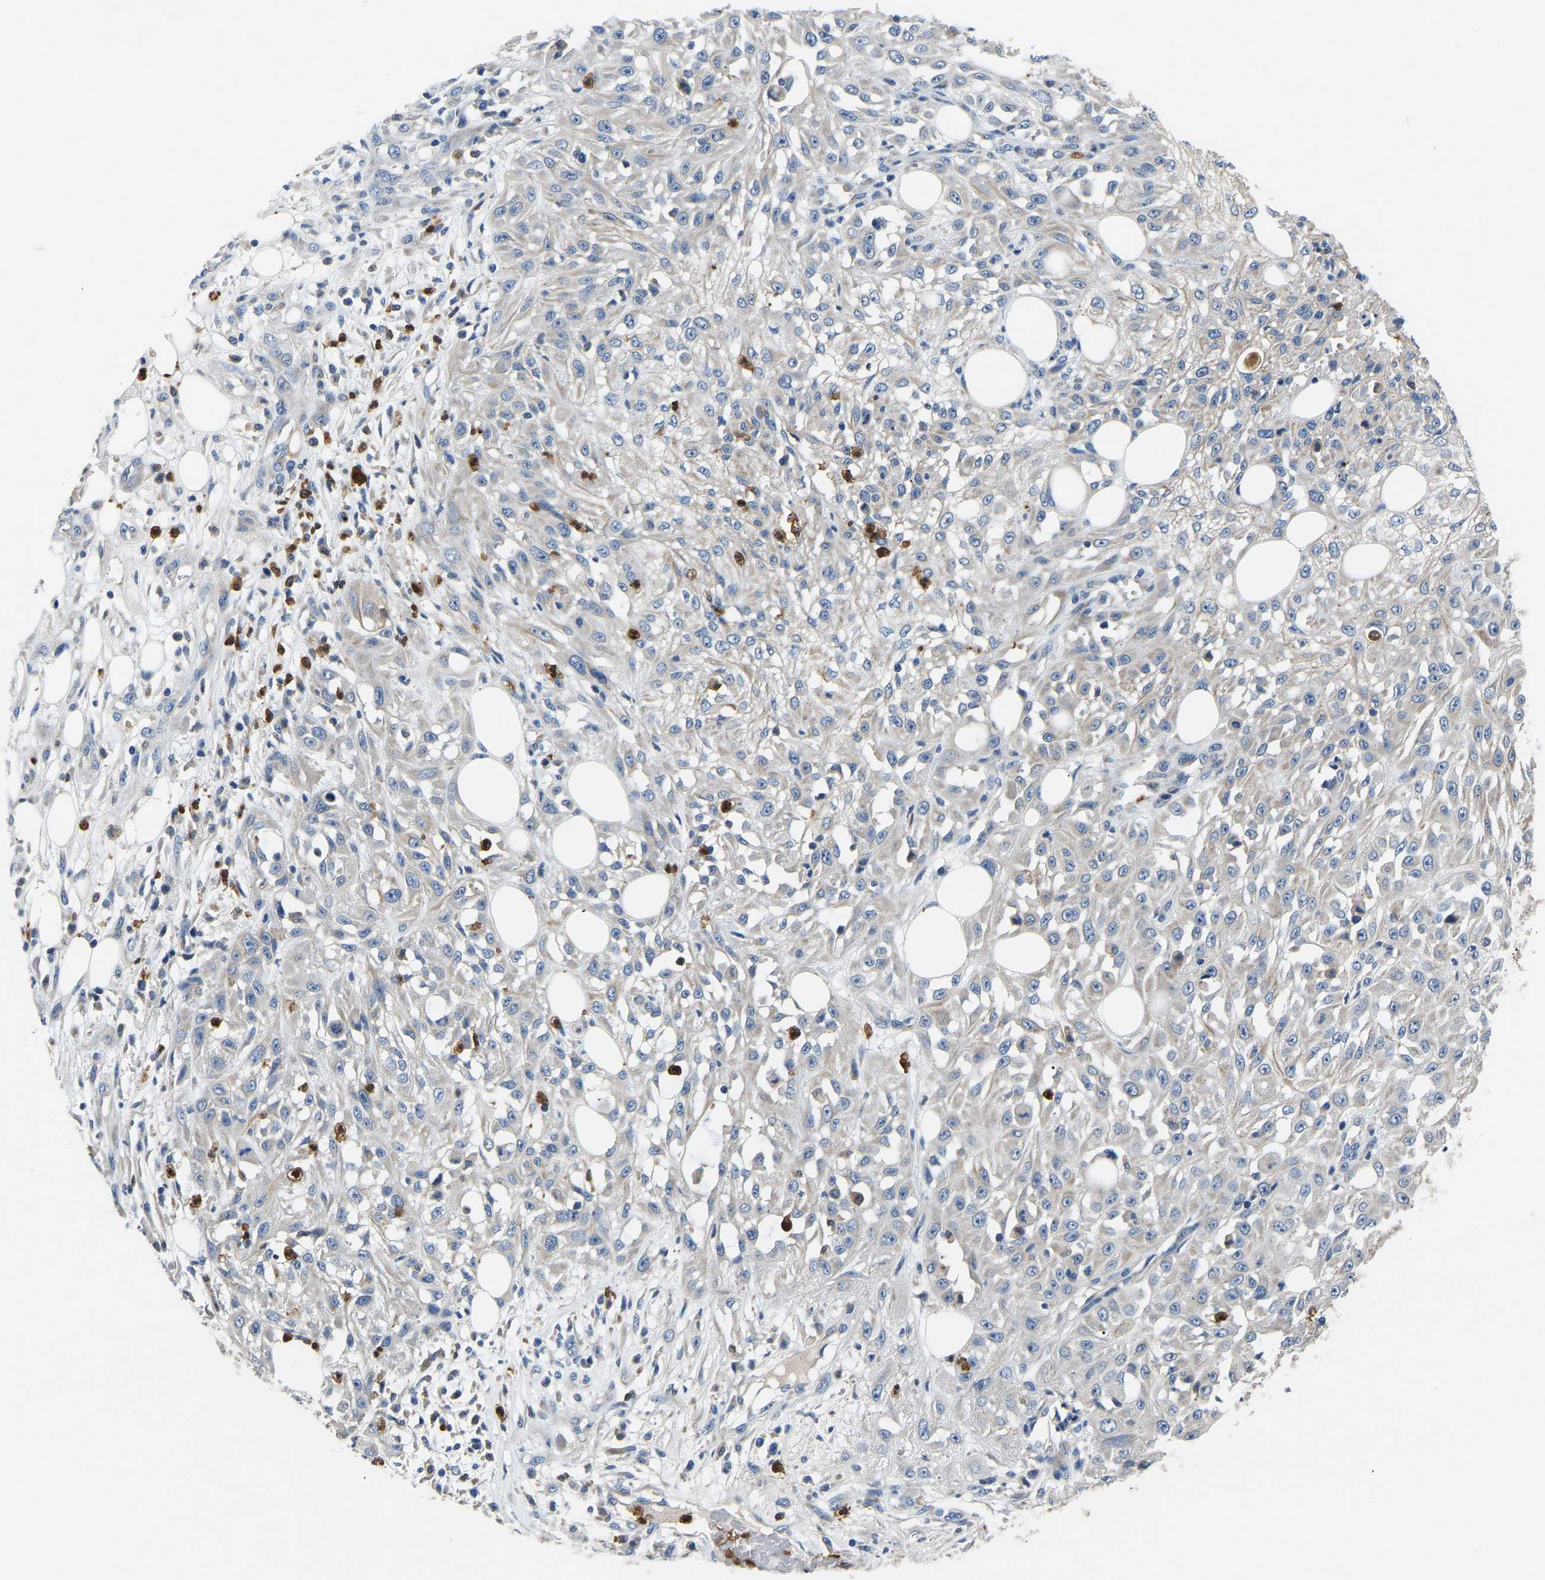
{"staining": {"intensity": "weak", "quantity": "<25%", "location": "cytoplasmic/membranous"}, "tissue": "skin cancer", "cell_type": "Tumor cells", "image_type": "cancer", "snomed": [{"axis": "morphology", "description": "Squamous cell carcinoma, NOS"}, {"axis": "morphology", "description": "Squamous cell carcinoma, metastatic, NOS"}, {"axis": "topography", "description": "Skin"}, {"axis": "topography", "description": "Lymph node"}], "caption": "Tumor cells are negative for brown protein staining in skin cancer (metastatic squamous cell carcinoma).", "gene": "TOR1B", "patient": {"sex": "male", "age": 75}}